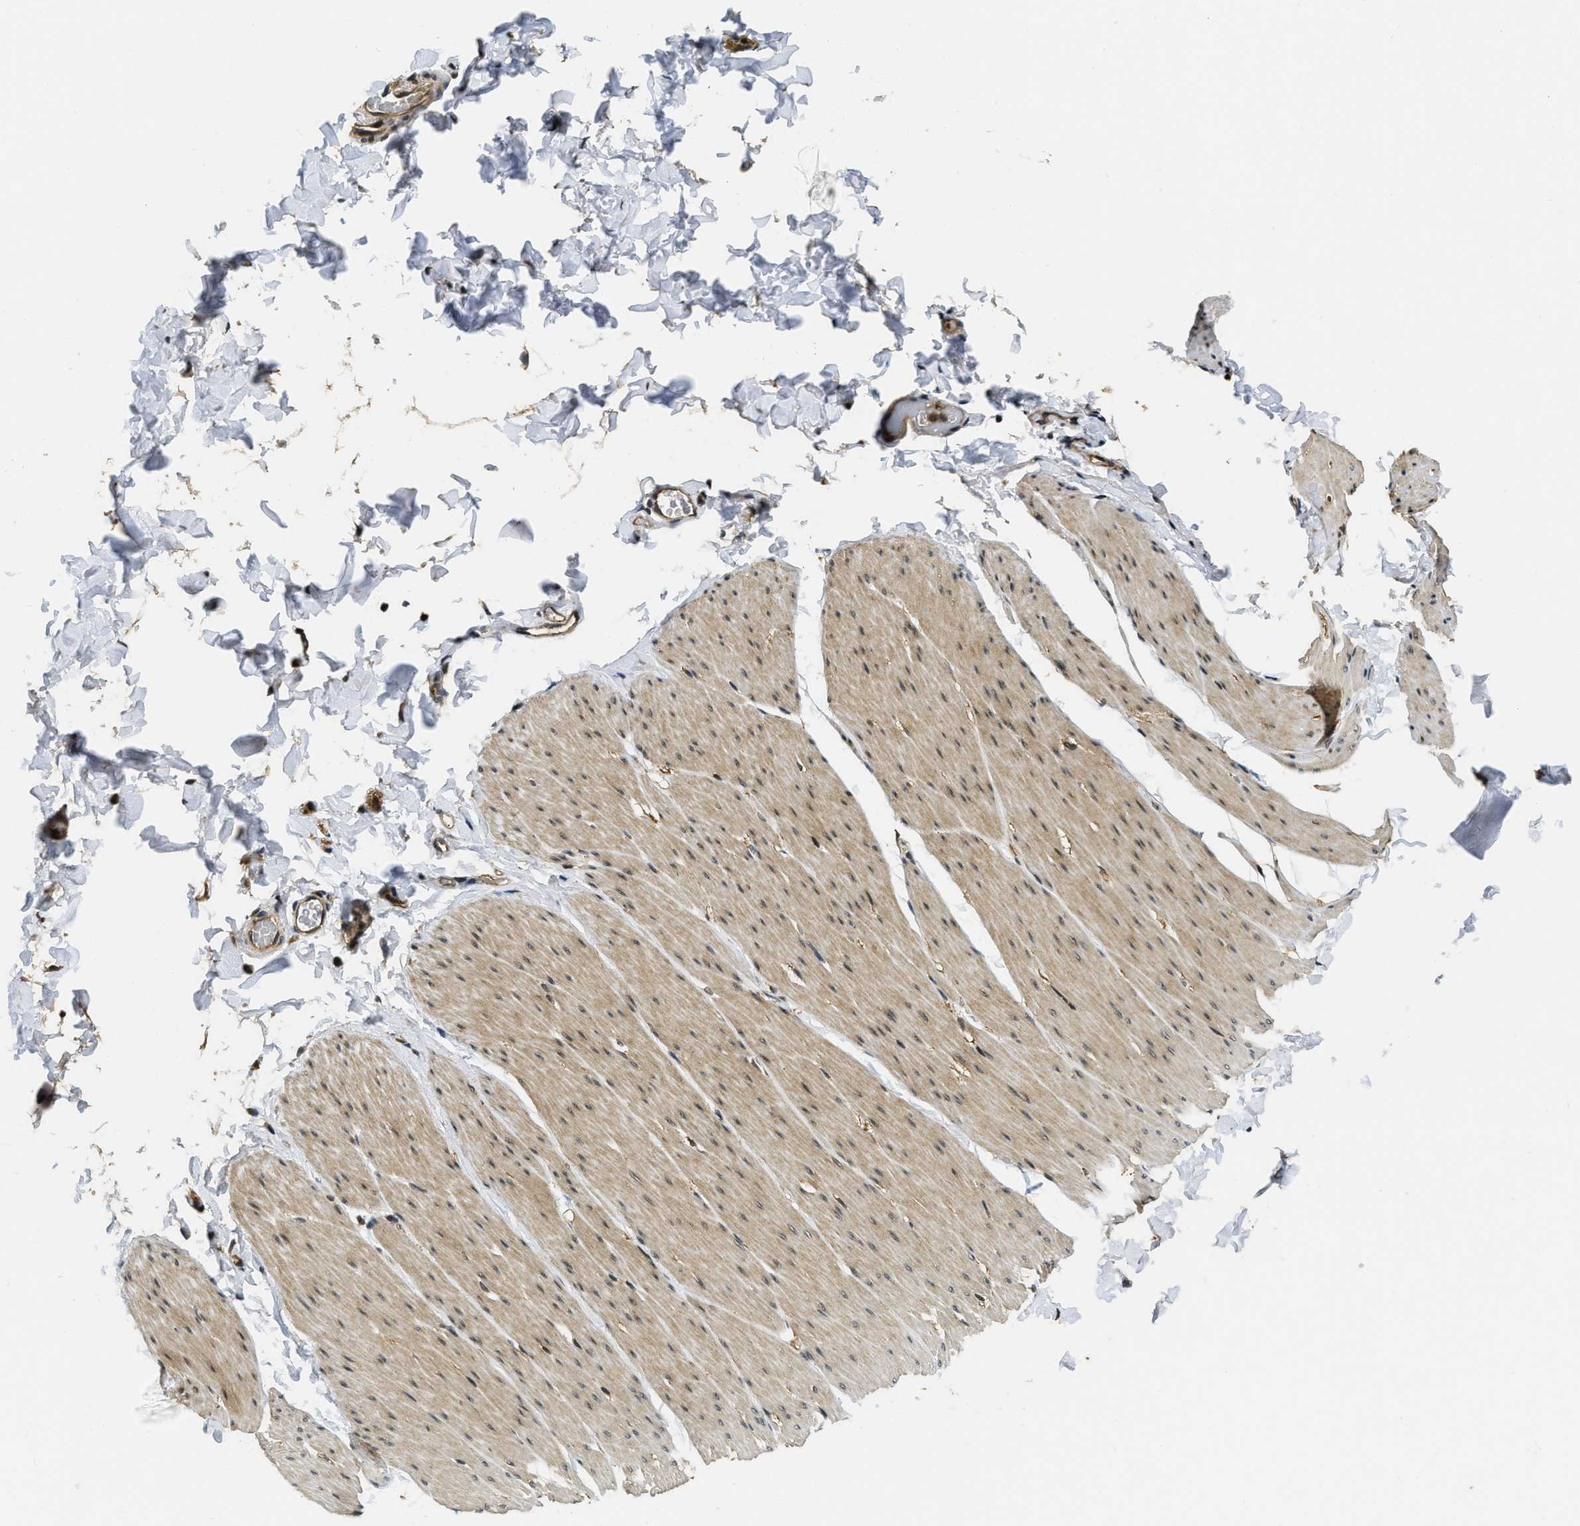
{"staining": {"intensity": "moderate", "quantity": ">75%", "location": "cytoplasmic/membranous,nuclear"}, "tissue": "smooth muscle", "cell_type": "Smooth muscle cells", "image_type": "normal", "snomed": [{"axis": "morphology", "description": "Normal tissue, NOS"}, {"axis": "topography", "description": "Smooth muscle"}, {"axis": "topography", "description": "Colon"}], "caption": "The image displays a brown stain indicating the presence of a protein in the cytoplasmic/membranous,nuclear of smooth muscle cells in smooth muscle. Using DAB (brown) and hematoxylin (blue) stains, captured at high magnification using brightfield microscopy.", "gene": "ADSL", "patient": {"sex": "male", "age": 67}}